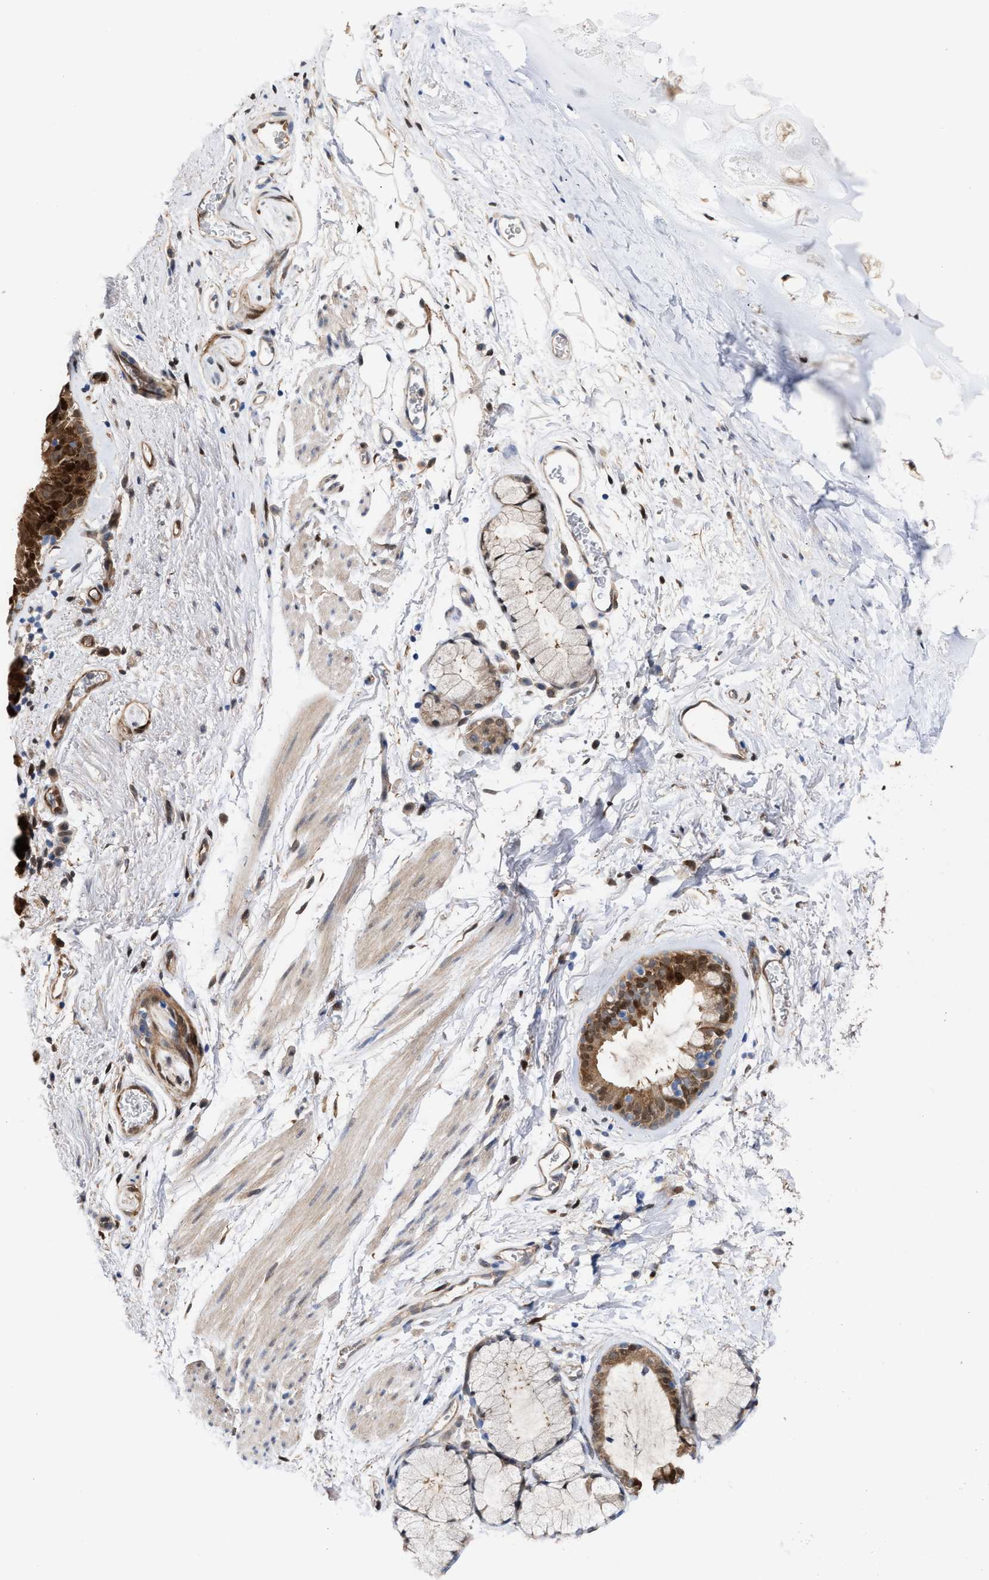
{"staining": {"intensity": "moderate", "quantity": ">75%", "location": "cytoplasmic/membranous,nuclear"}, "tissue": "bronchus", "cell_type": "Respiratory epithelial cells", "image_type": "normal", "snomed": [{"axis": "morphology", "description": "Normal tissue, NOS"}, {"axis": "topography", "description": "Cartilage tissue"}, {"axis": "topography", "description": "Bronchus"}], "caption": "Protein staining of normal bronchus displays moderate cytoplasmic/membranous,nuclear expression in approximately >75% of respiratory epithelial cells.", "gene": "TP53I3", "patient": {"sex": "female", "age": 53}}